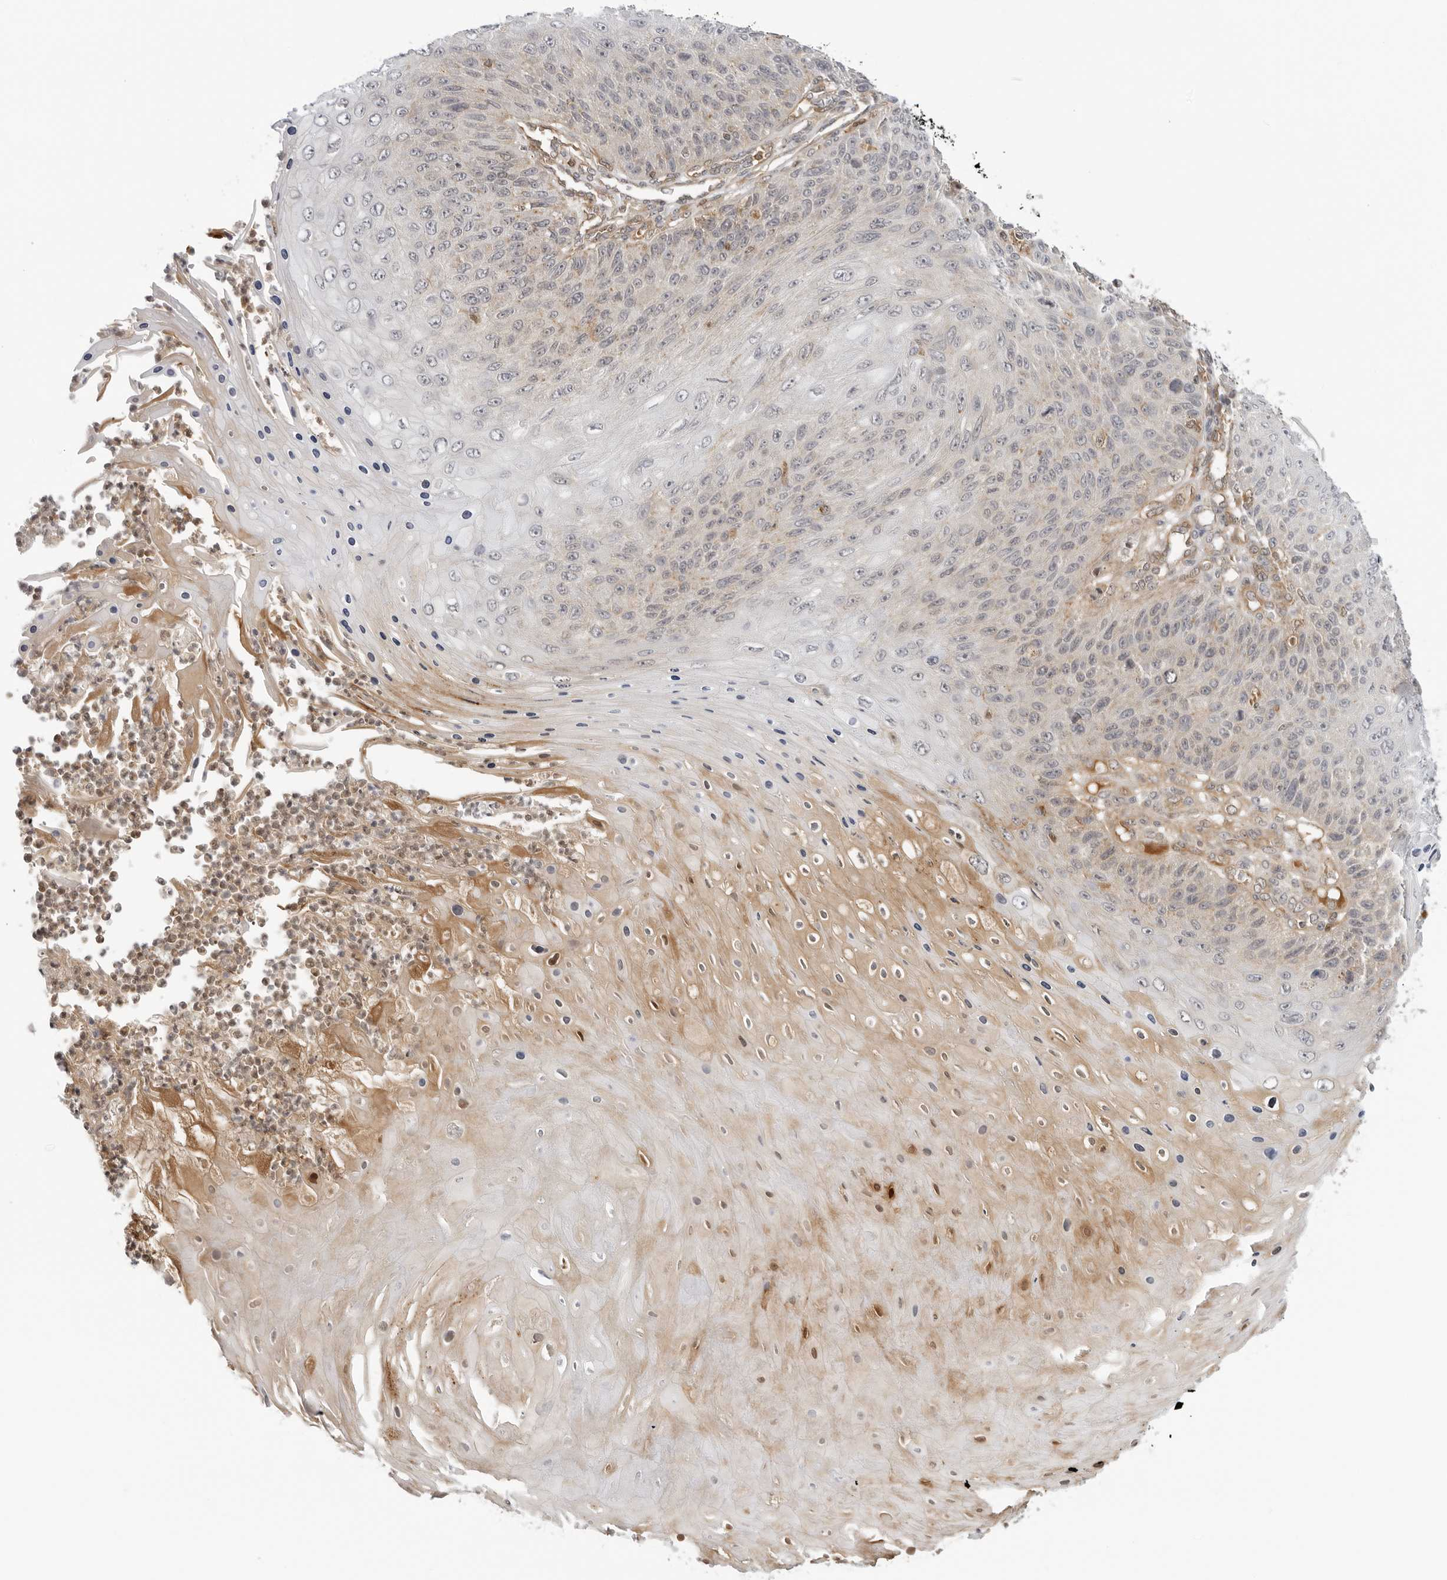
{"staining": {"intensity": "weak", "quantity": "<25%", "location": "cytoplasmic/membranous"}, "tissue": "skin cancer", "cell_type": "Tumor cells", "image_type": "cancer", "snomed": [{"axis": "morphology", "description": "Squamous cell carcinoma, NOS"}, {"axis": "topography", "description": "Skin"}], "caption": "The IHC photomicrograph has no significant staining in tumor cells of skin cancer tissue.", "gene": "SUGCT", "patient": {"sex": "female", "age": 88}}